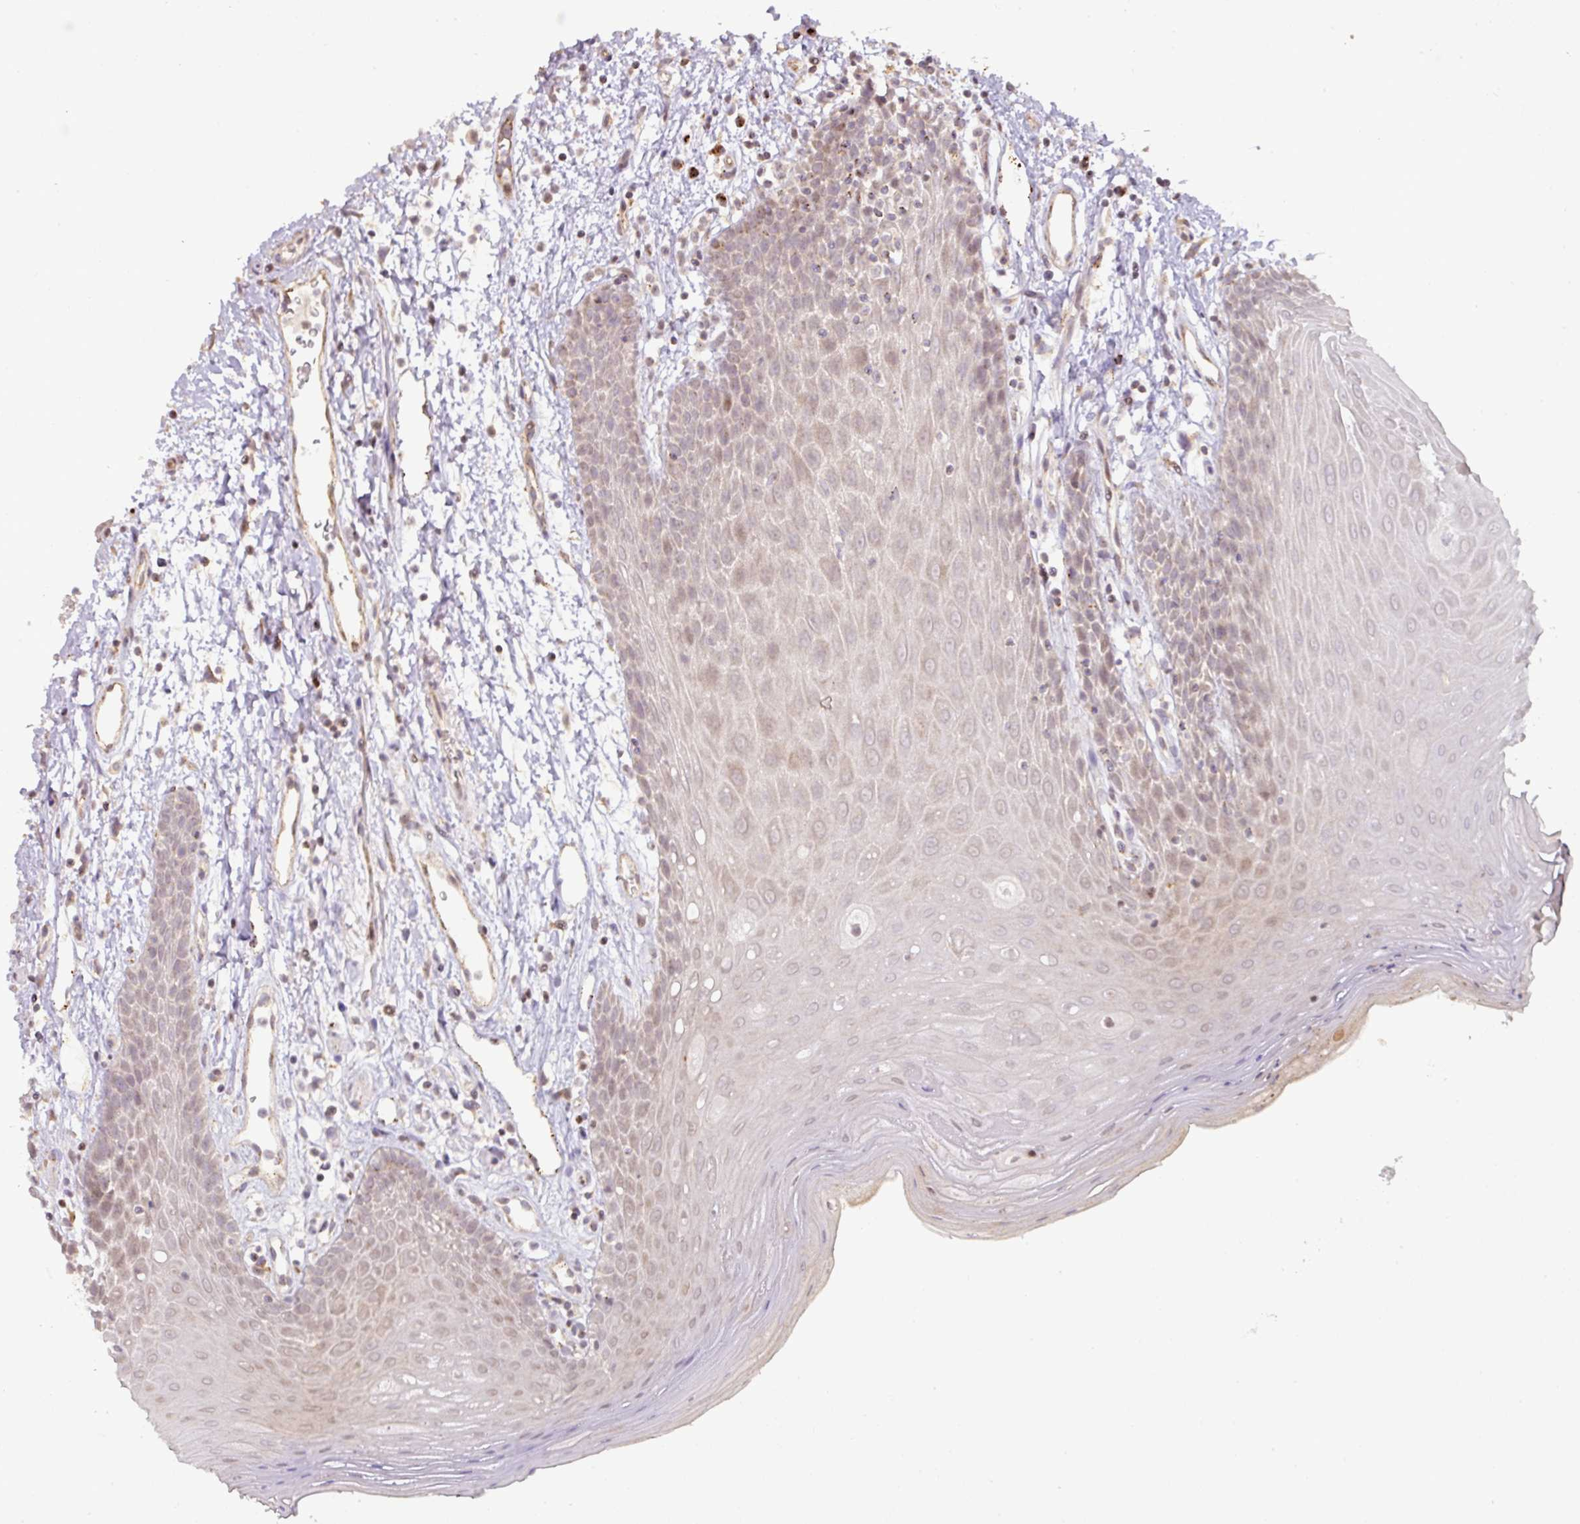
{"staining": {"intensity": "moderate", "quantity": "25%-75%", "location": "cytoplasmic/membranous,nuclear"}, "tissue": "oral mucosa", "cell_type": "Squamous epithelial cells", "image_type": "normal", "snomed": [{"axis": "morphology", "description": "Normal tissue, NOS"}, {"axis": "topography", "description": "Oral tissue"}, {"axis": "topography", "description": "Tounge, NOS"}], "caption": "Immunohistochemical staining of normal oral mucosa exhibits 25%-75% levels of moderate cytoplasmic/membranous,nuclear protein positivity in about 25%-75% of squamous epithelial cells. Using DAB (3,3'-diaminobenzidine) (brown) and hematoxylin (blue) stains, captured at high magnification using brightfield microscopy.", "gene": "CXCR5", "patient": {"sex": "female", "age": 59}}